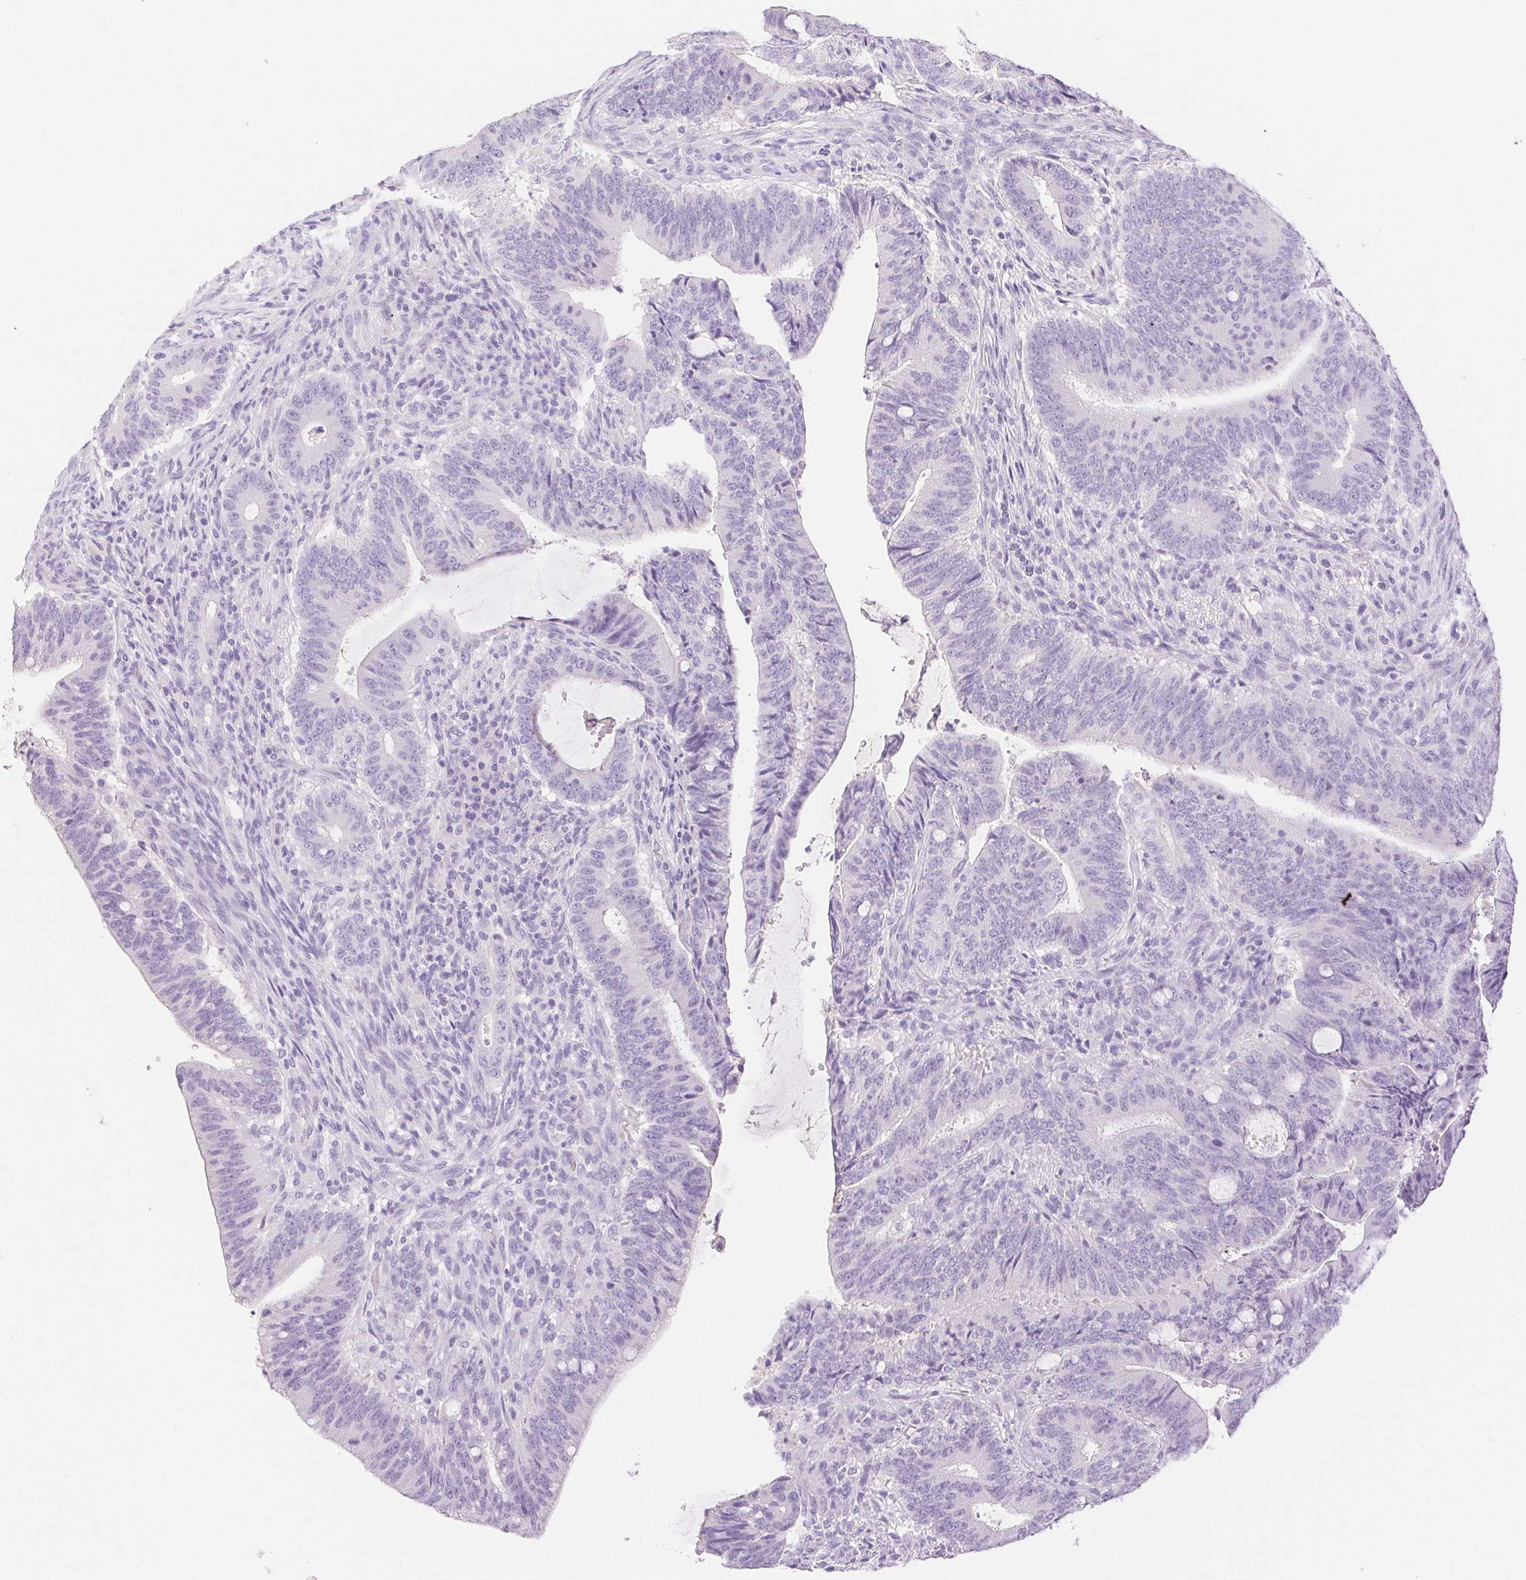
{"staining": {"intensity": "negative", "quantity": "none", "location": "none"}, "tissue": "colorectal cancer", "cell_type": "Tumor cells", "image_type": "cancer", "snomed": [{"axis": "morphology", "description": "Adenocarcinoma, NOS"}, {"axis": "topography", "description": "Colon"}], "caption": "There is no significant expression in tumor cells of colorectal cancer. The staining is performed using DAB (3,3'-diaminobenzidine) brown chromogen with nuclei counter-stained in using hematoxylin.", "gene": "SPACA4", "patient": {"sex": "female", "age": 43}}